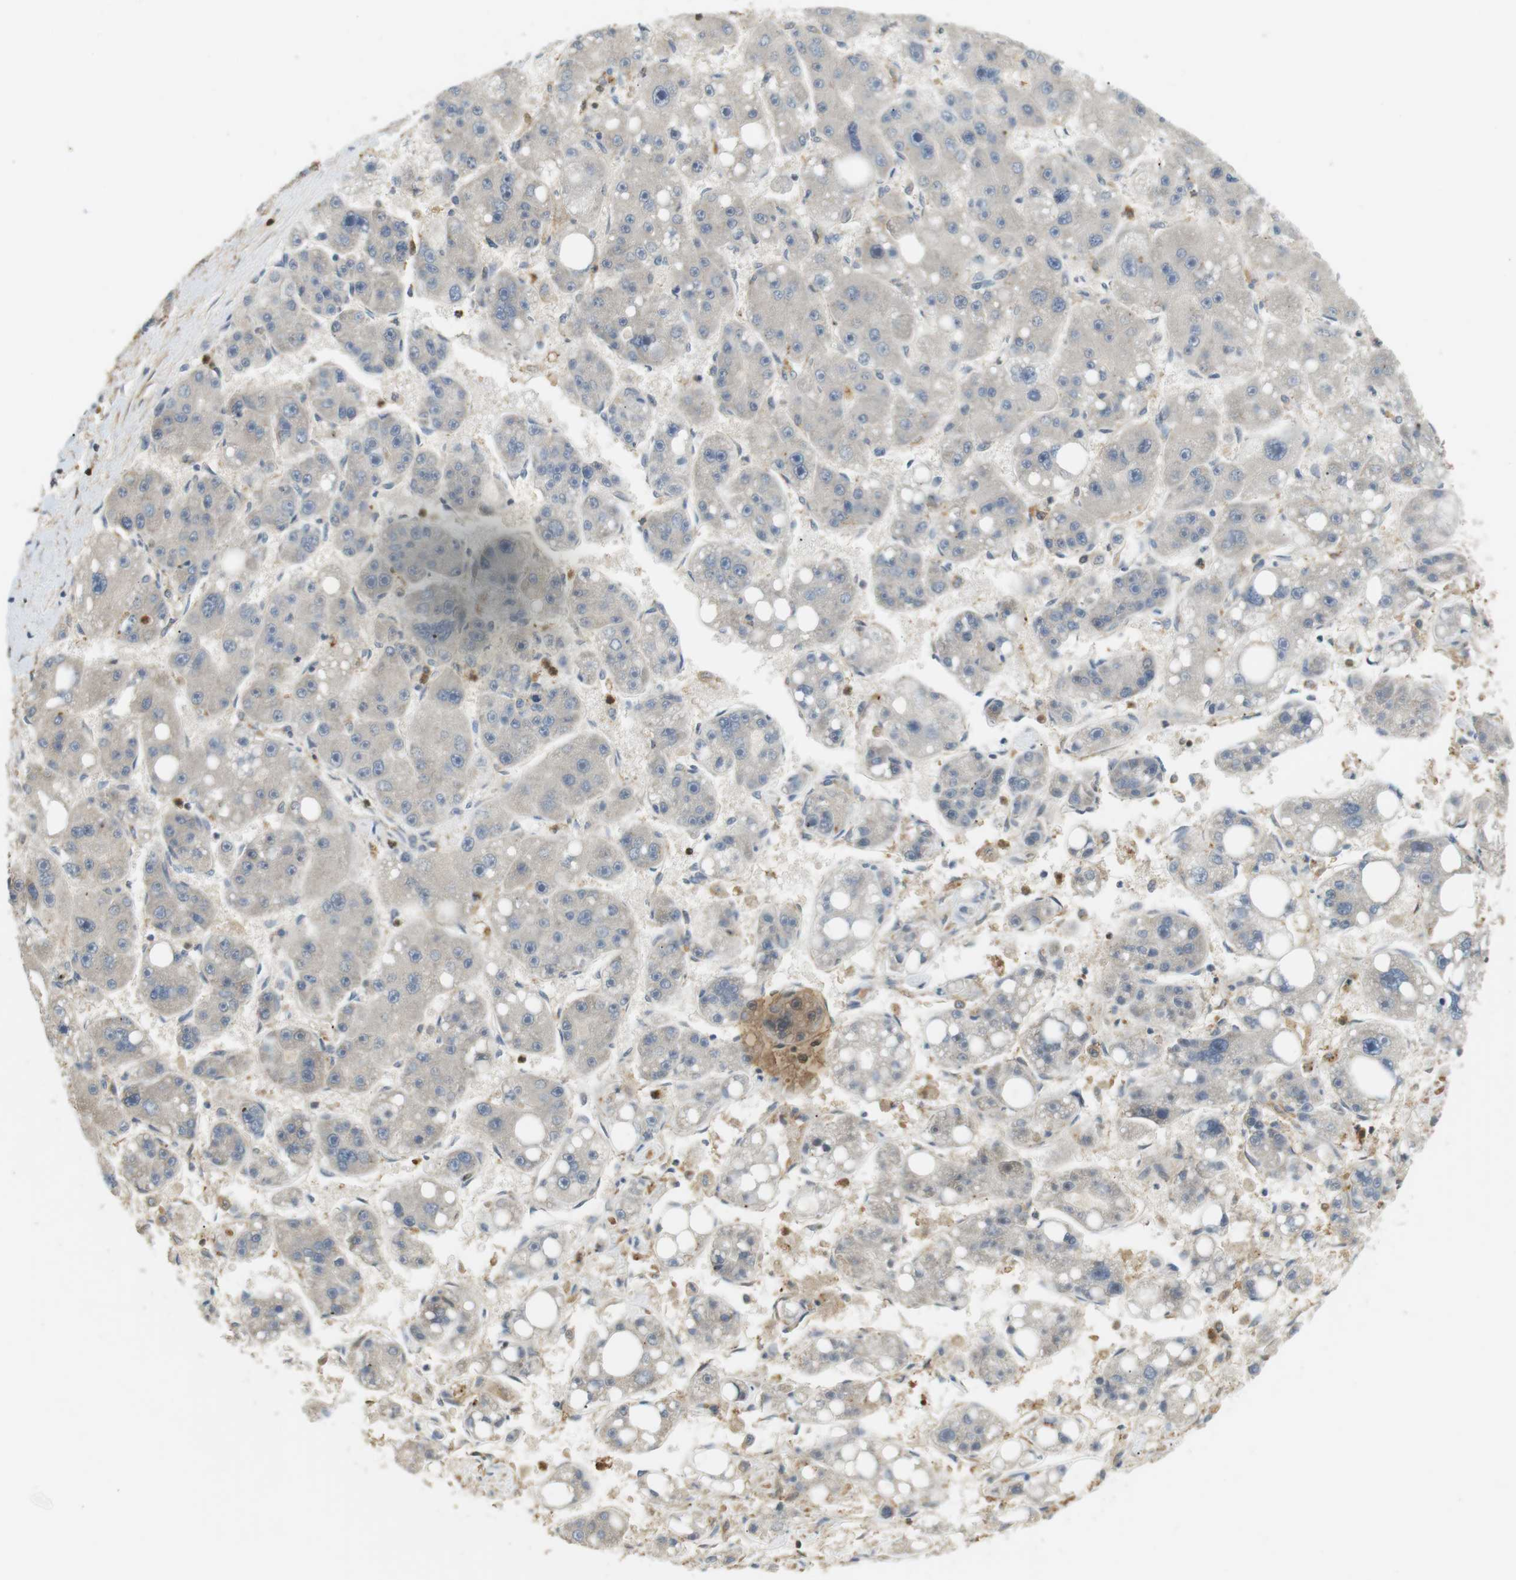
{"staining": {"intensity": "weak", "quantity": "<25%", "location": "cytoplasmic/membranous"}, "tissue": "liver cancer", "cell_type": "Tumor cells", "image_type": "cancer", "snomed": [{"axis": "morphology", "description": "Carcinoma, Hepatocellular, NOS"}, {"axis": "topography", "description": "Liver"}], "caption": "Human liver cancer (hepatocellular carcinoma) stained for a protein using IHC exhibits no positivity in tumor cells.", "gene": "P2RY1", "patient": {"sex": "female", "age": 61}}